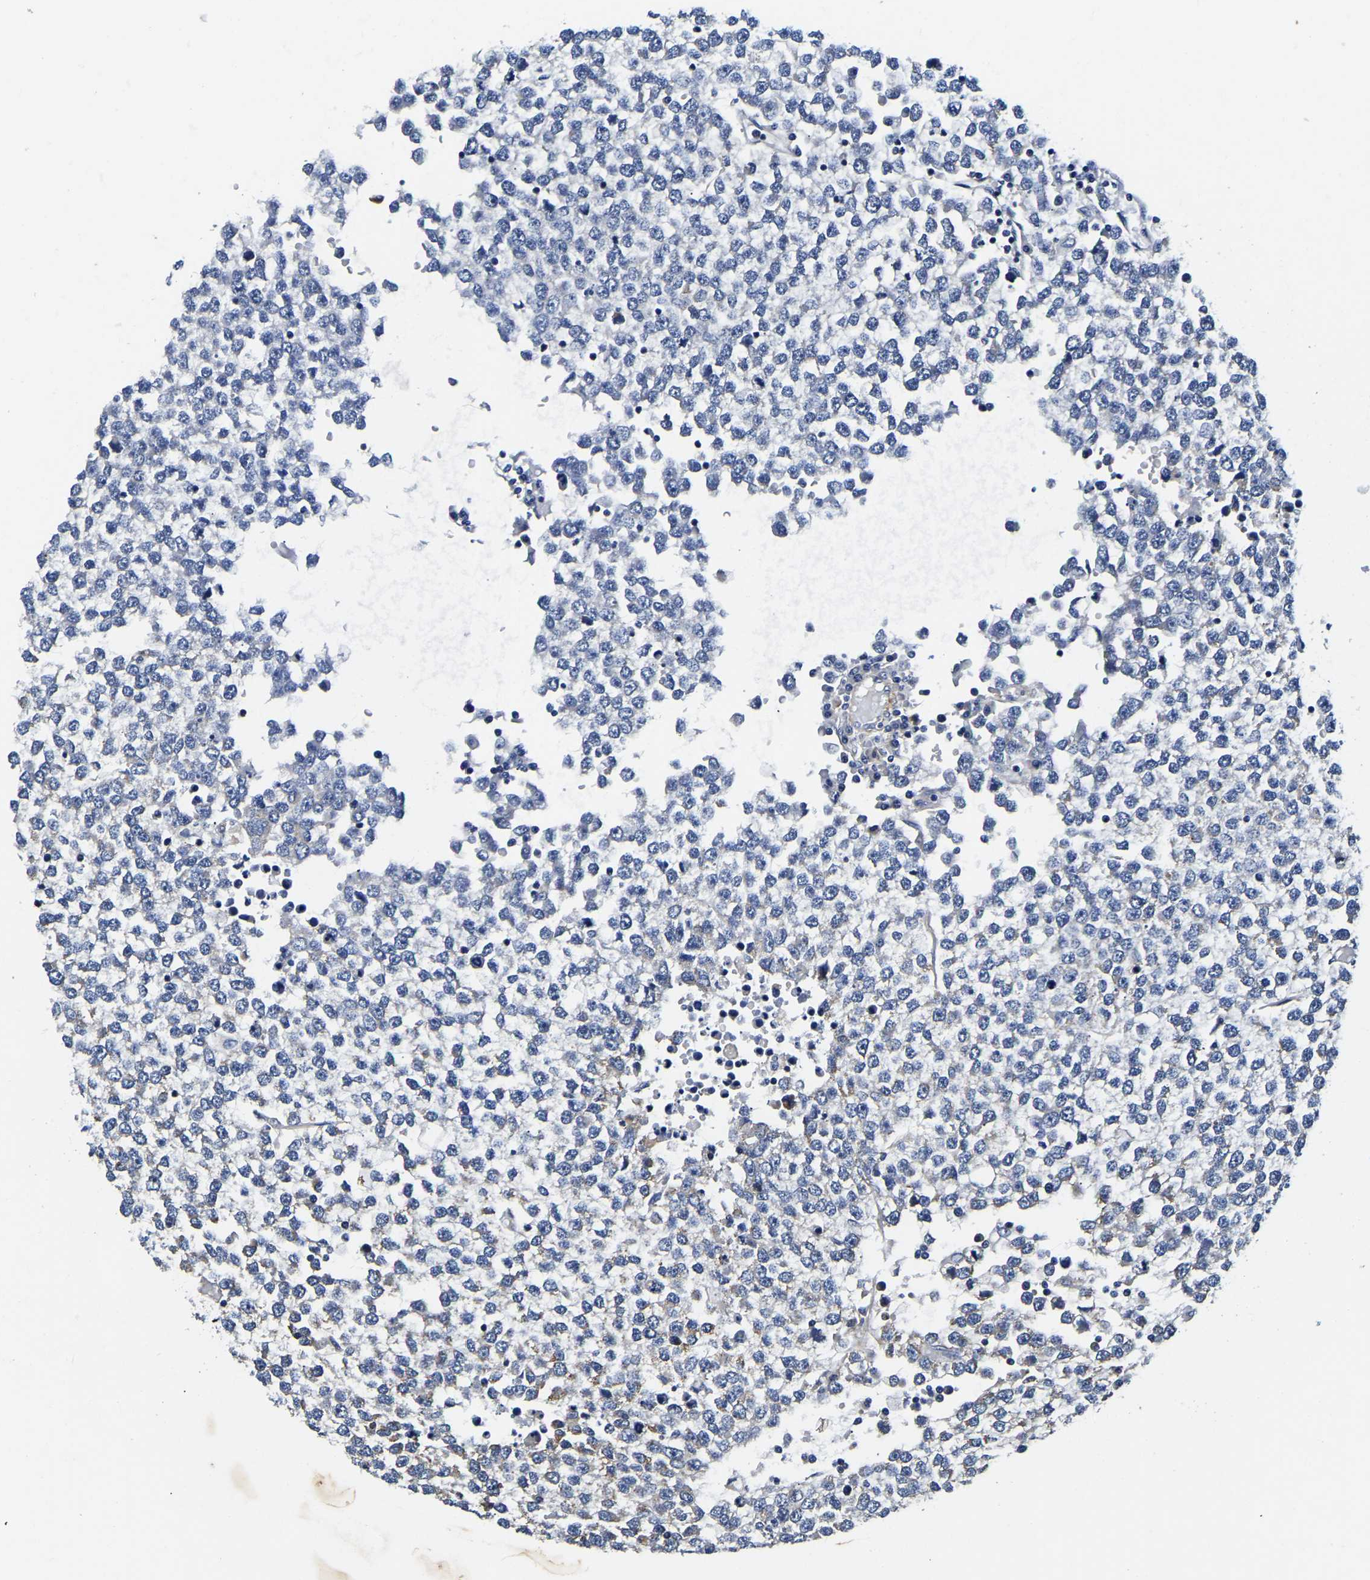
{"staining": {"intensity": "weak", "quantity": "<25%", "location": "cytoplasmic/membranous"}, "tissue": "testis cancer", "cell_type": "Tumor cells", "image_type": "cancer", "snomed": [{"axis": "morphology", "description": "Seminoma, NOS"}, {"axis": "topography", "description": "Testis"}], "caption": "This is an immunohistochemistry (IHC) histopathology image of human seminoma (testis). There is no positivity in tumor cells.", "gene": "KCTD17", "patient": {"sex": "male", "age": 65}}